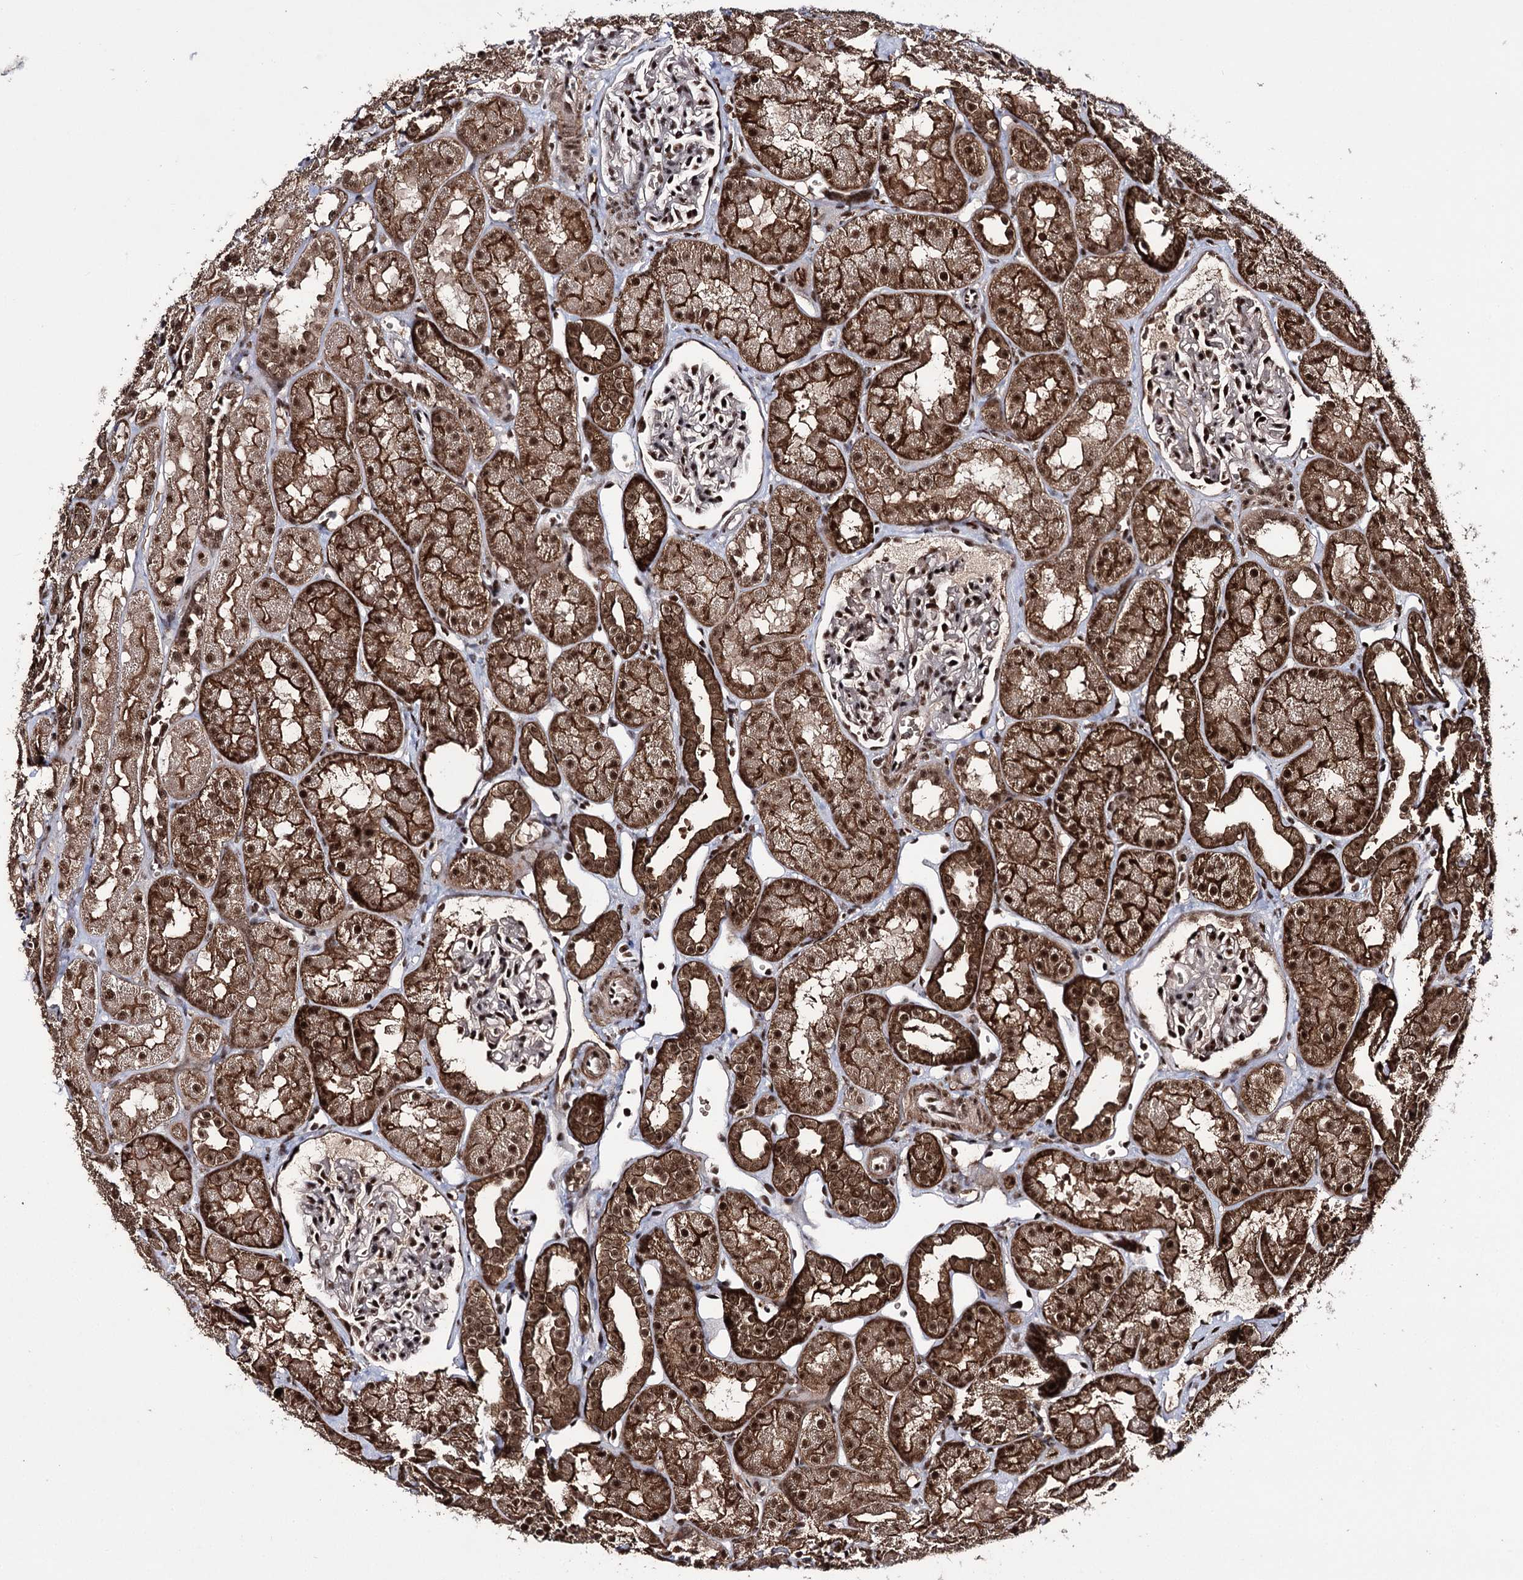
{"staining": {"intensity": "strong", "quantity": ">75%", "location": "nuclear"}, "tissue": "kidney", "cell_type": "Cells in glomeruli", "image_type": "normal", "snomed": [{"axis": "morphology", "description": "Normal tissue, NOS"}, {"axis": "topography", "description": "Kidney"}, {"axis": "topography", "description": "Urinary bladder"}], "caption": "High-power microscopy captured an immunohistochemistry (IHC) image of benign kidney, revealing strong nuclear positivity in about >75% of cells in glomeruli.", "gene": "PRPF40A", "patient": {"sex": "male", "age": 16}}